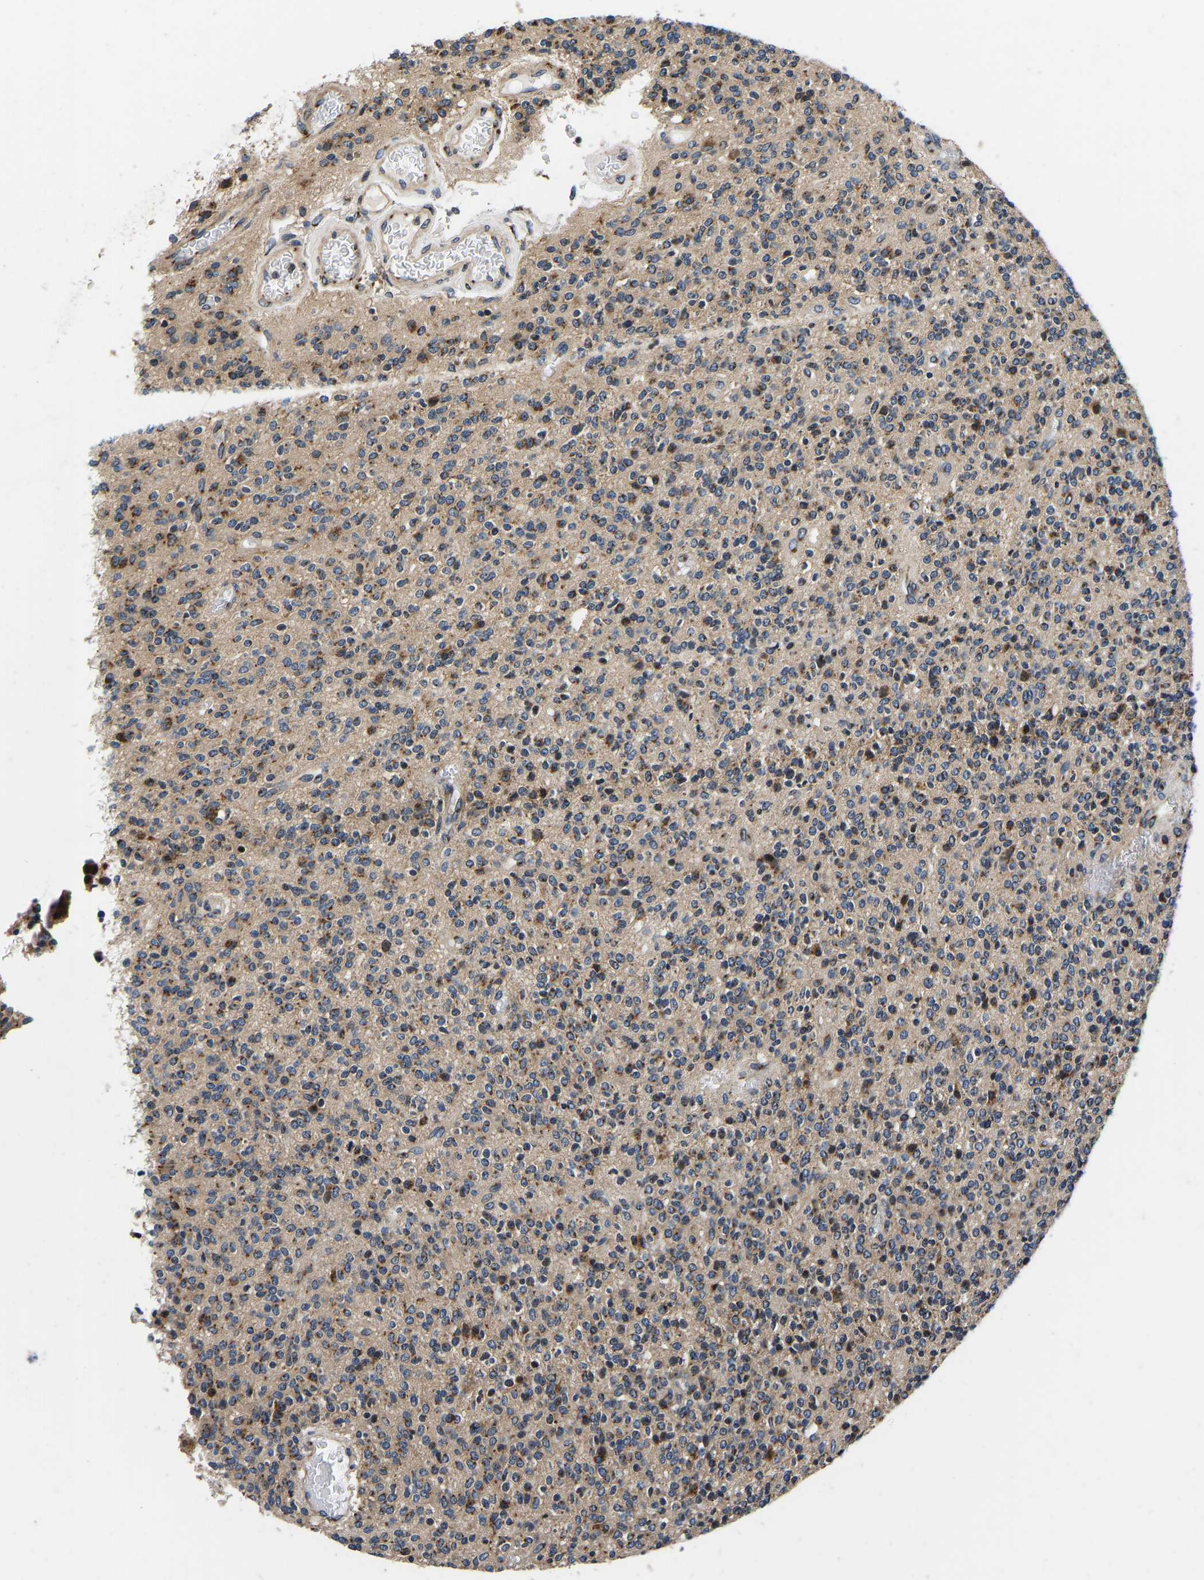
{"staining": {"intensity": "moderate", "quantity": ">75%", "location": "cytoplasmic/membranous"}, "tissue": "glioma", "cell_type": "Tumor cells", "image_type": "cancer", "snomed": [{"axis": "morphology", "description": "Glioma, malignant, High grade"}, {"axis": "topography", "description": "Brain"}], "caption": "Moderate cytoplasmic/membranous positivity for a protein is appreciated in approximately >75% of tumor cells of high-grade glioma (malignant) using IHC.", "gene": "RABAC1", "patient": {"sex": "male", "age": 34}}